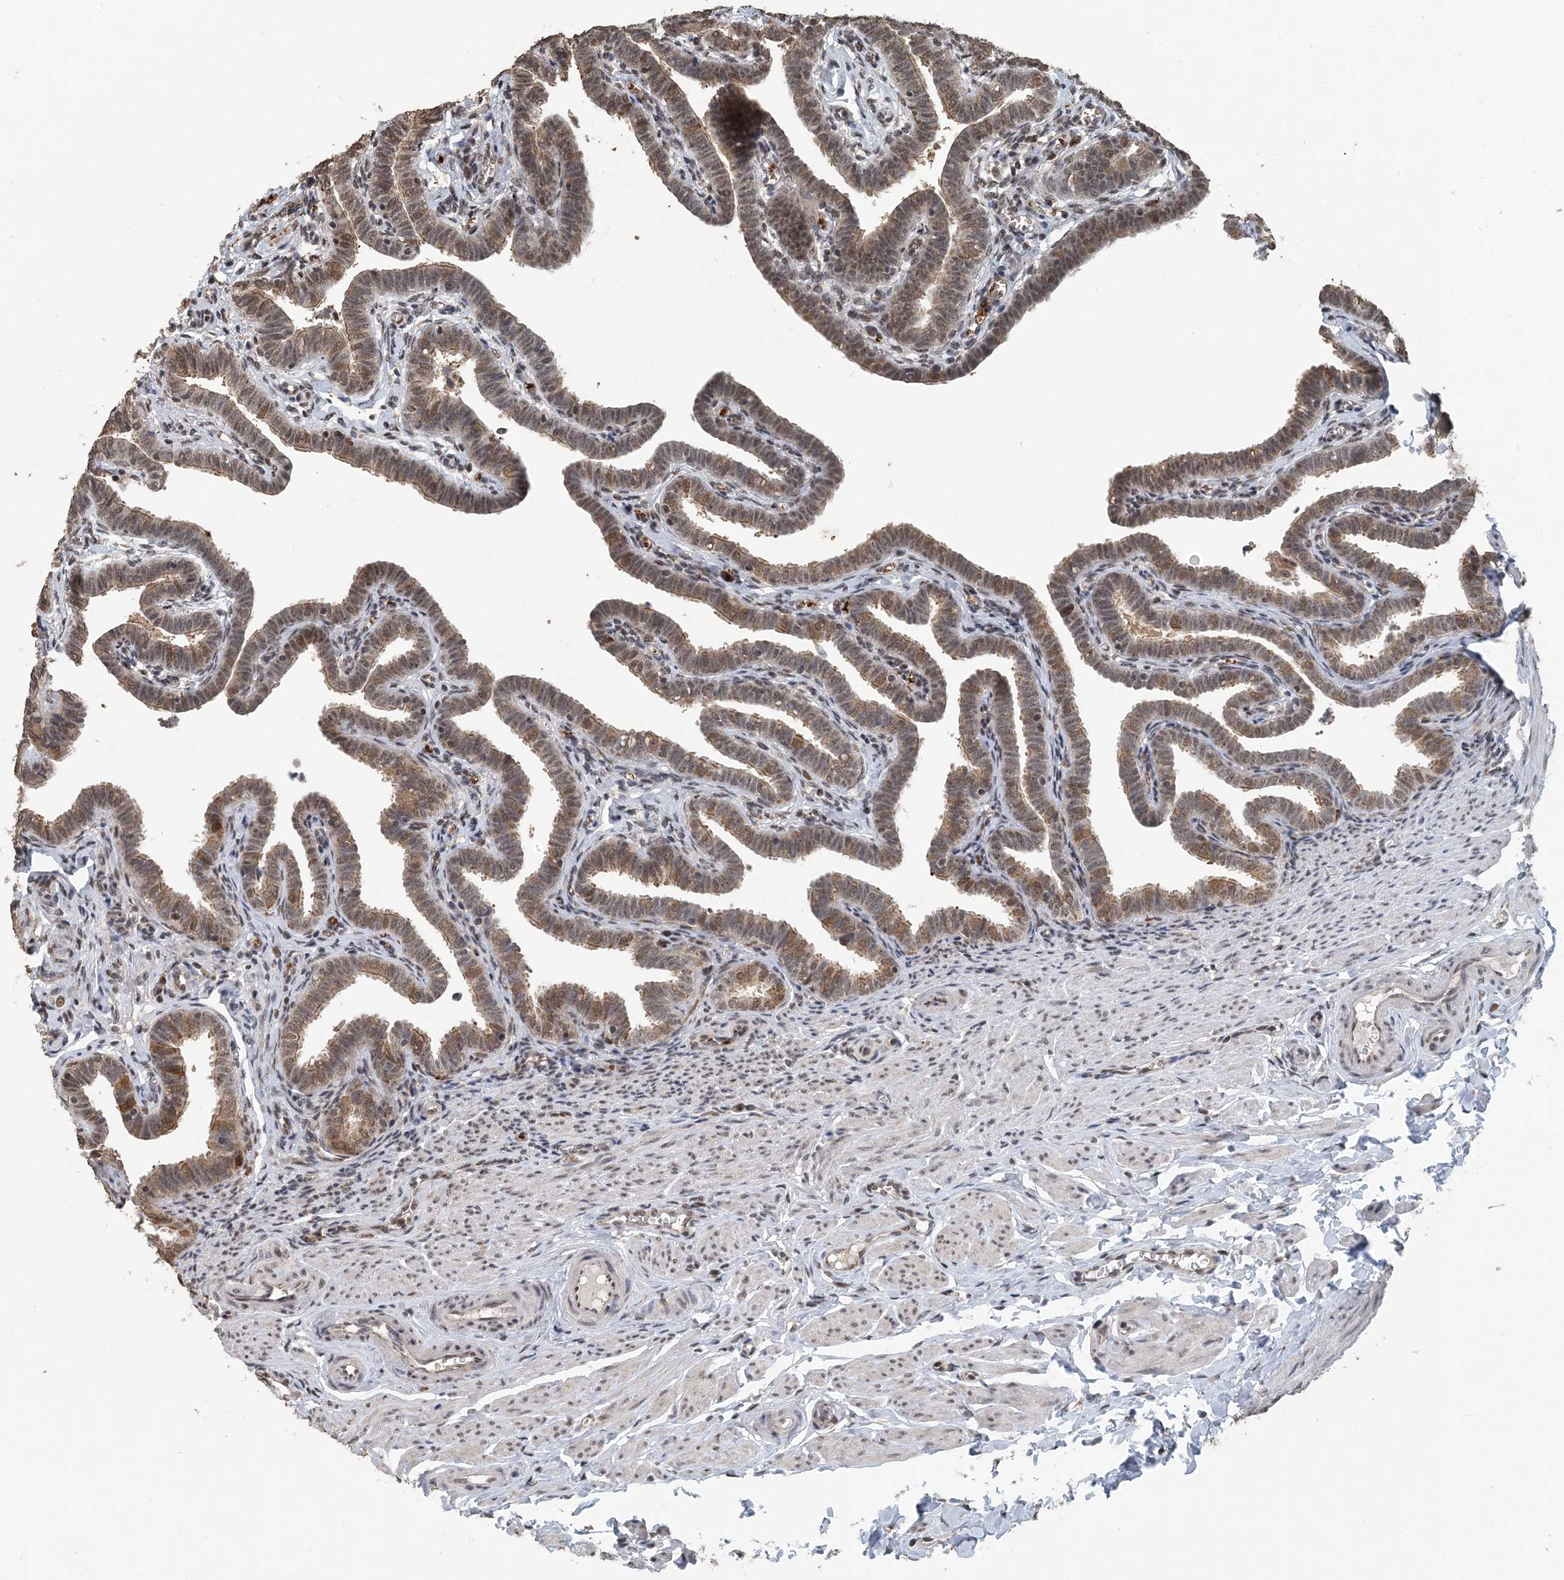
{"staining": {"intensity": "moderate", "quantity": "25%-75%", "location": "cytoplasmic/membranous,nuclear"}, "tissue": "fallopian tube", "cell_type": "Glandular cells", "image_type": "normal", "snomed": [{"axis": "morphology", "description": "Normal tissue, NOS"}, {"axis": "topography", "description": "Fallopian tube"}], "caption": "Glandular cells show medium levels of moderate cytoplasmic/membranous,nuclear expression in approximately 25%-75% of cells in unremarkable human fallopian tube.", "gene": "MBD2", "patient": {"sex": "female", "age": 36}}